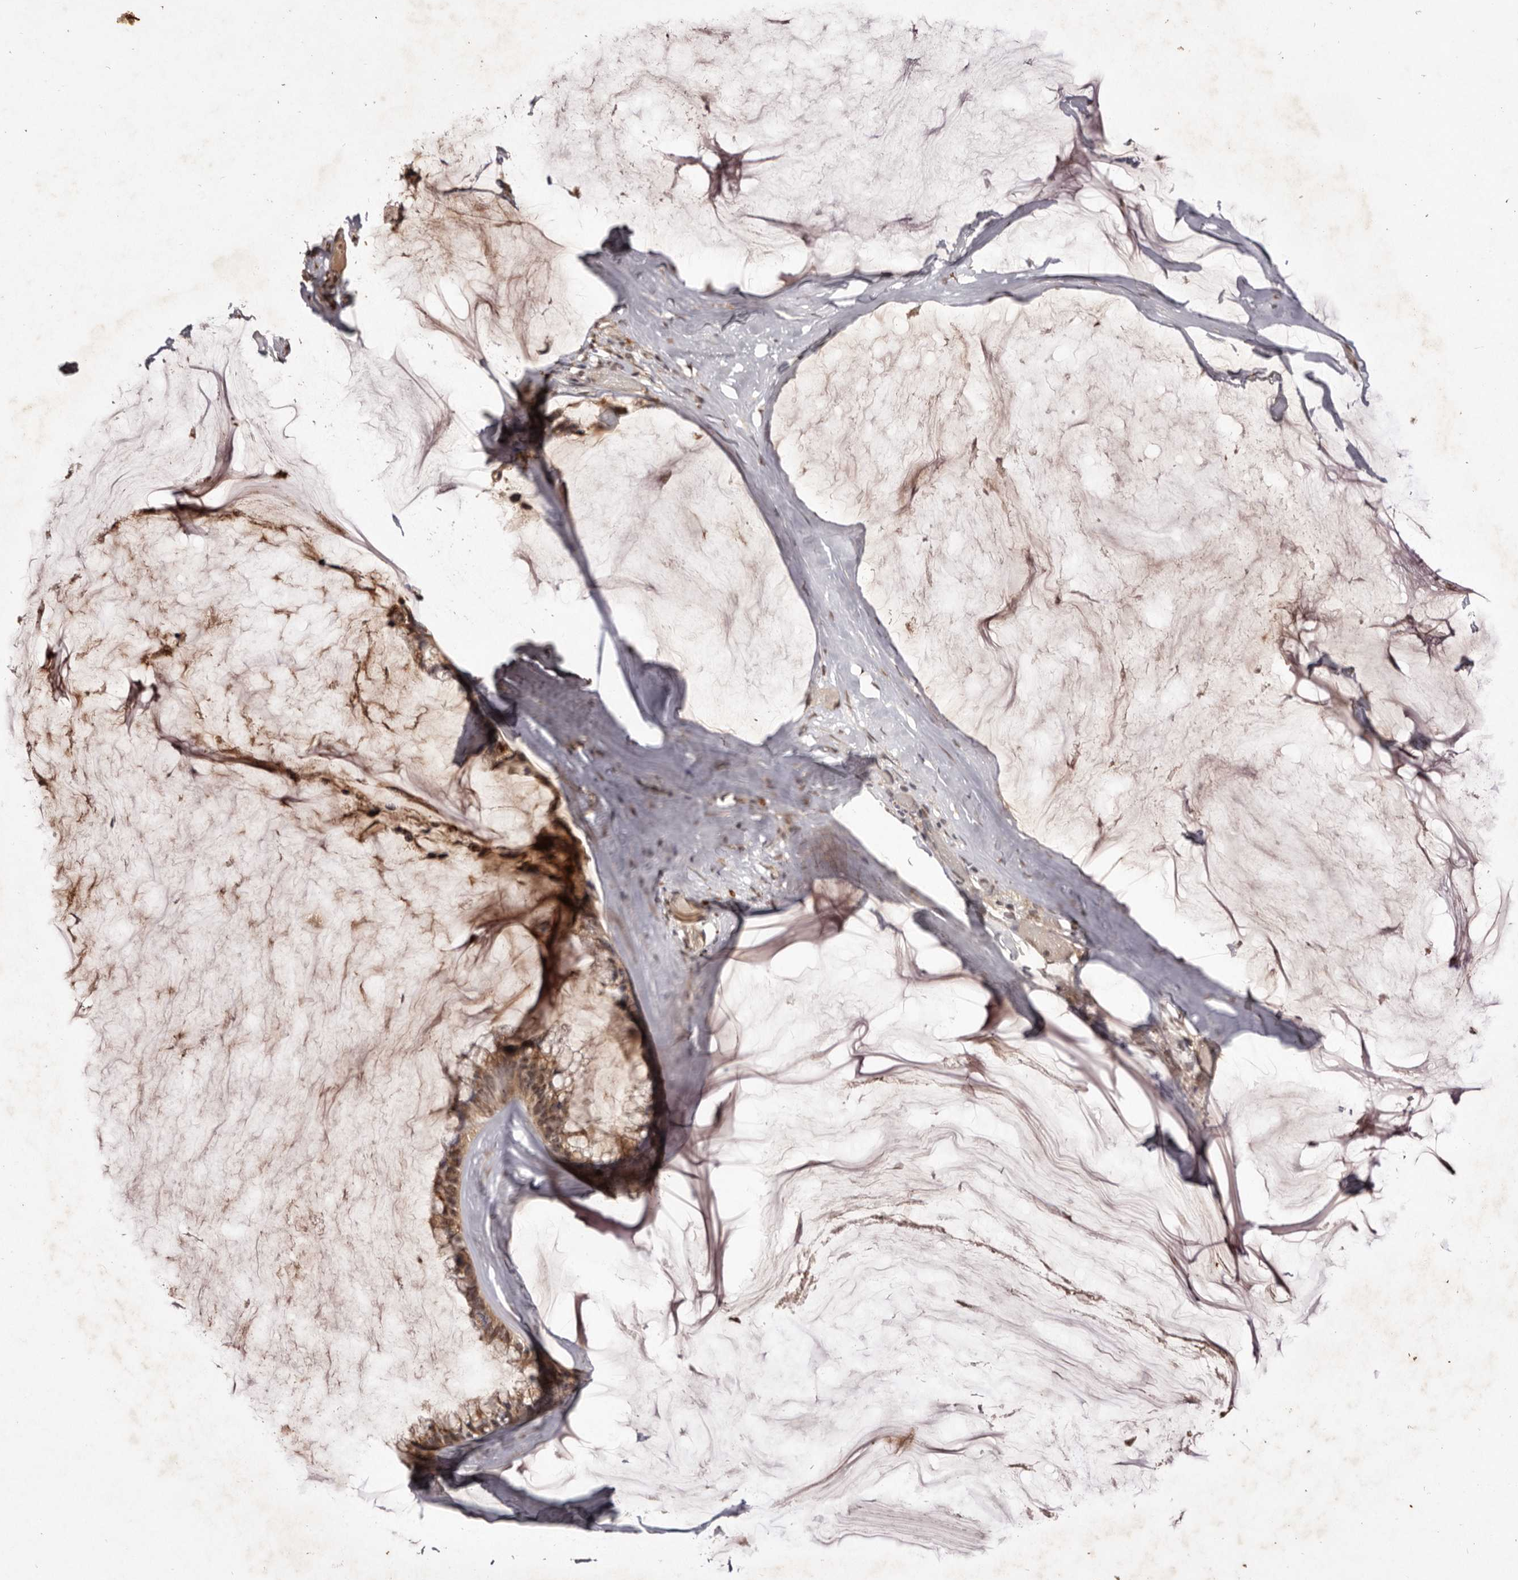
{"staining": {"intensity": "moderate", "quantity": ">75%", "location": "cytoplasmic/membranous,nuclear"}, "tissue": "ovarian cancer", "cell_type": "Tumor cells", "image_type": "cancer", "snomed": [{"axis": "morphology", "description": "Cystadenocarcinoma, mucinous, NOS"}, {"axis": "topography", "description": "Ovary"}], "caption": "Brown immunohistochemical staining in ovarian cancer (mucinous cystadenocarcinoma) reveals moderate cytoplasmic/membranous and nuclear staining in about >75% of tumor cells.", "gene": "NOTCH1", "patient": {"sex": "female", "age": 39}}